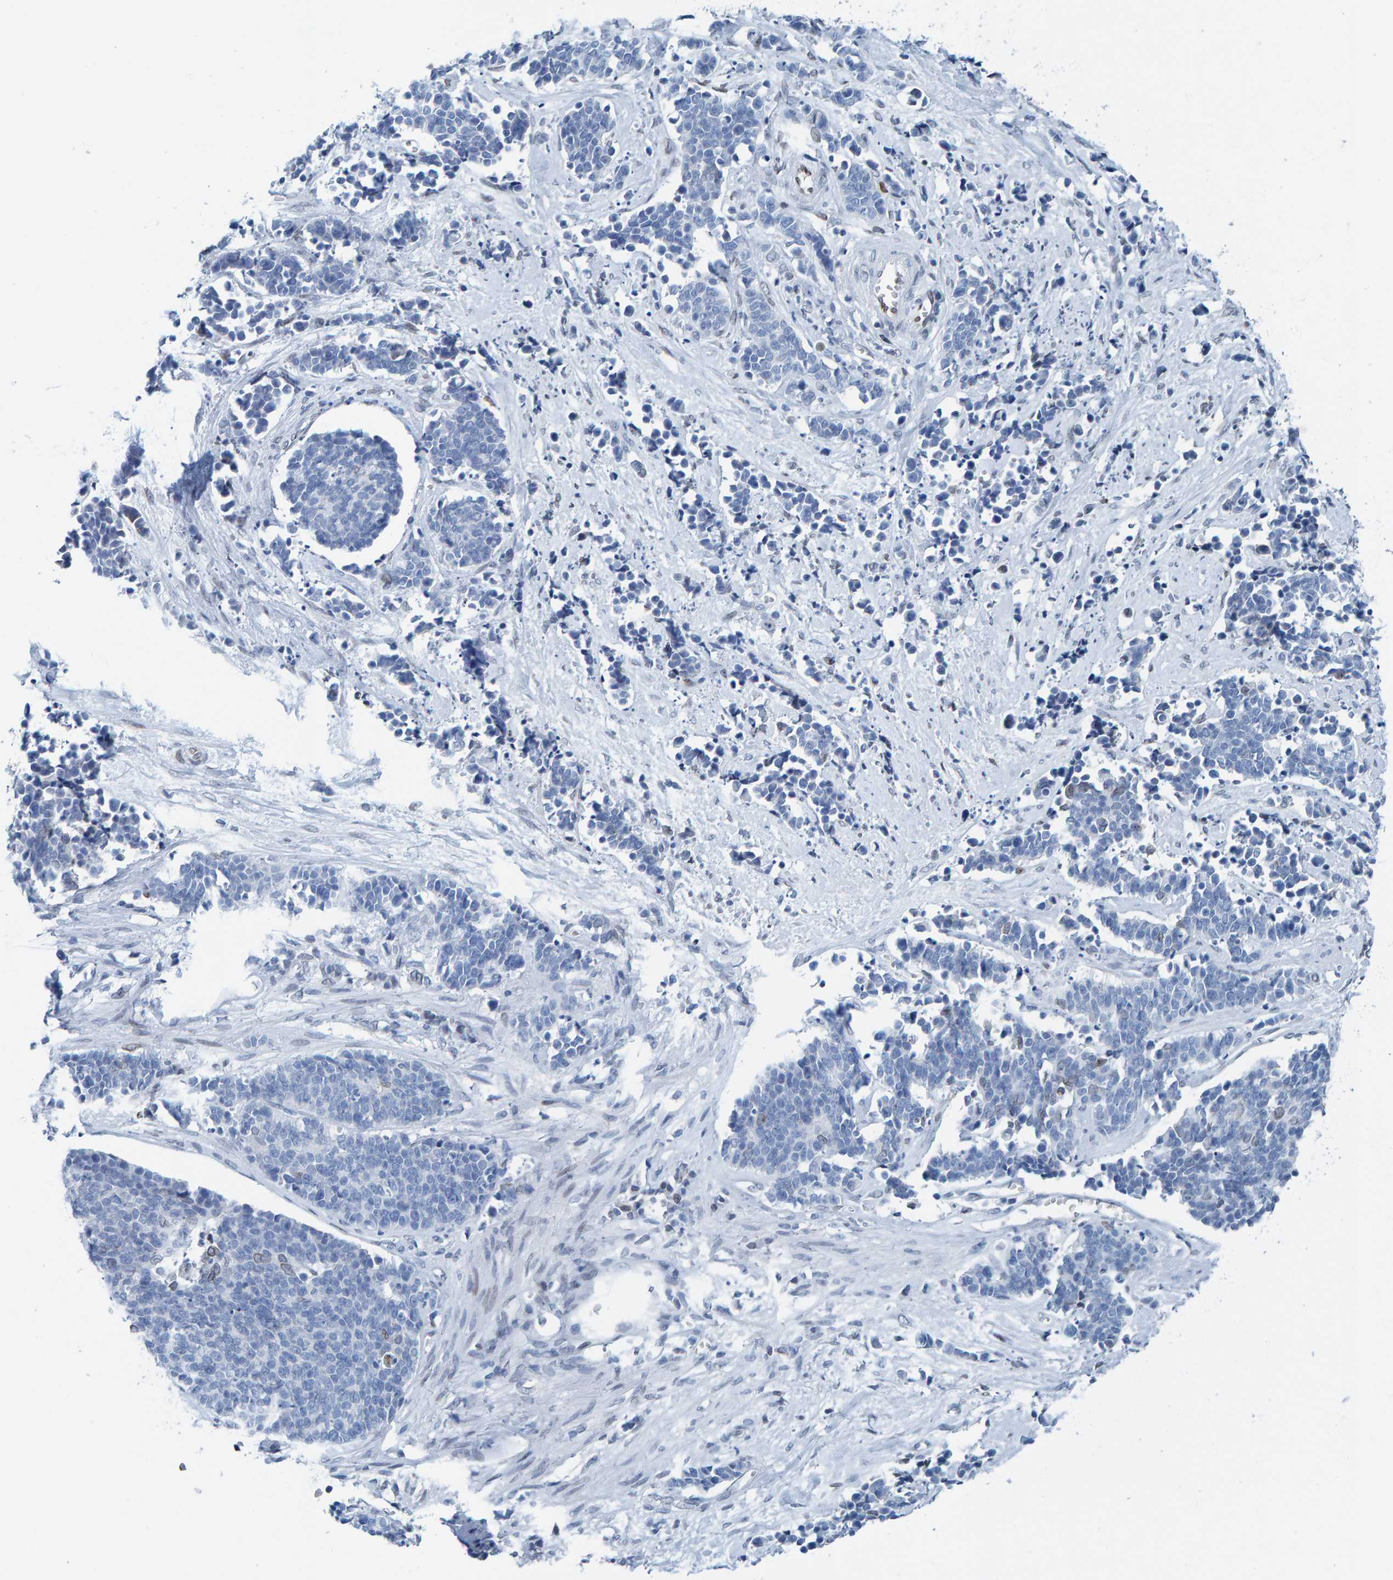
{"staining": {"intensity": "negative", "quantity": "none", "location": "none"}, "tissue": "cervical cancer", "cell_type": "Tumor cells", "image_type": "cancer", "snomed": [{"axis": "morphology", "description": "Squamous cell carcinoma, NOS"}, {"axis": "topography", "description": "Cervix"}], "caption": "The IHC micrograph has no significant expression in tumor cells of cervical cancer tissue.", "gene": "LMNB2", "patient": {"sex": "female", "age": 35}}